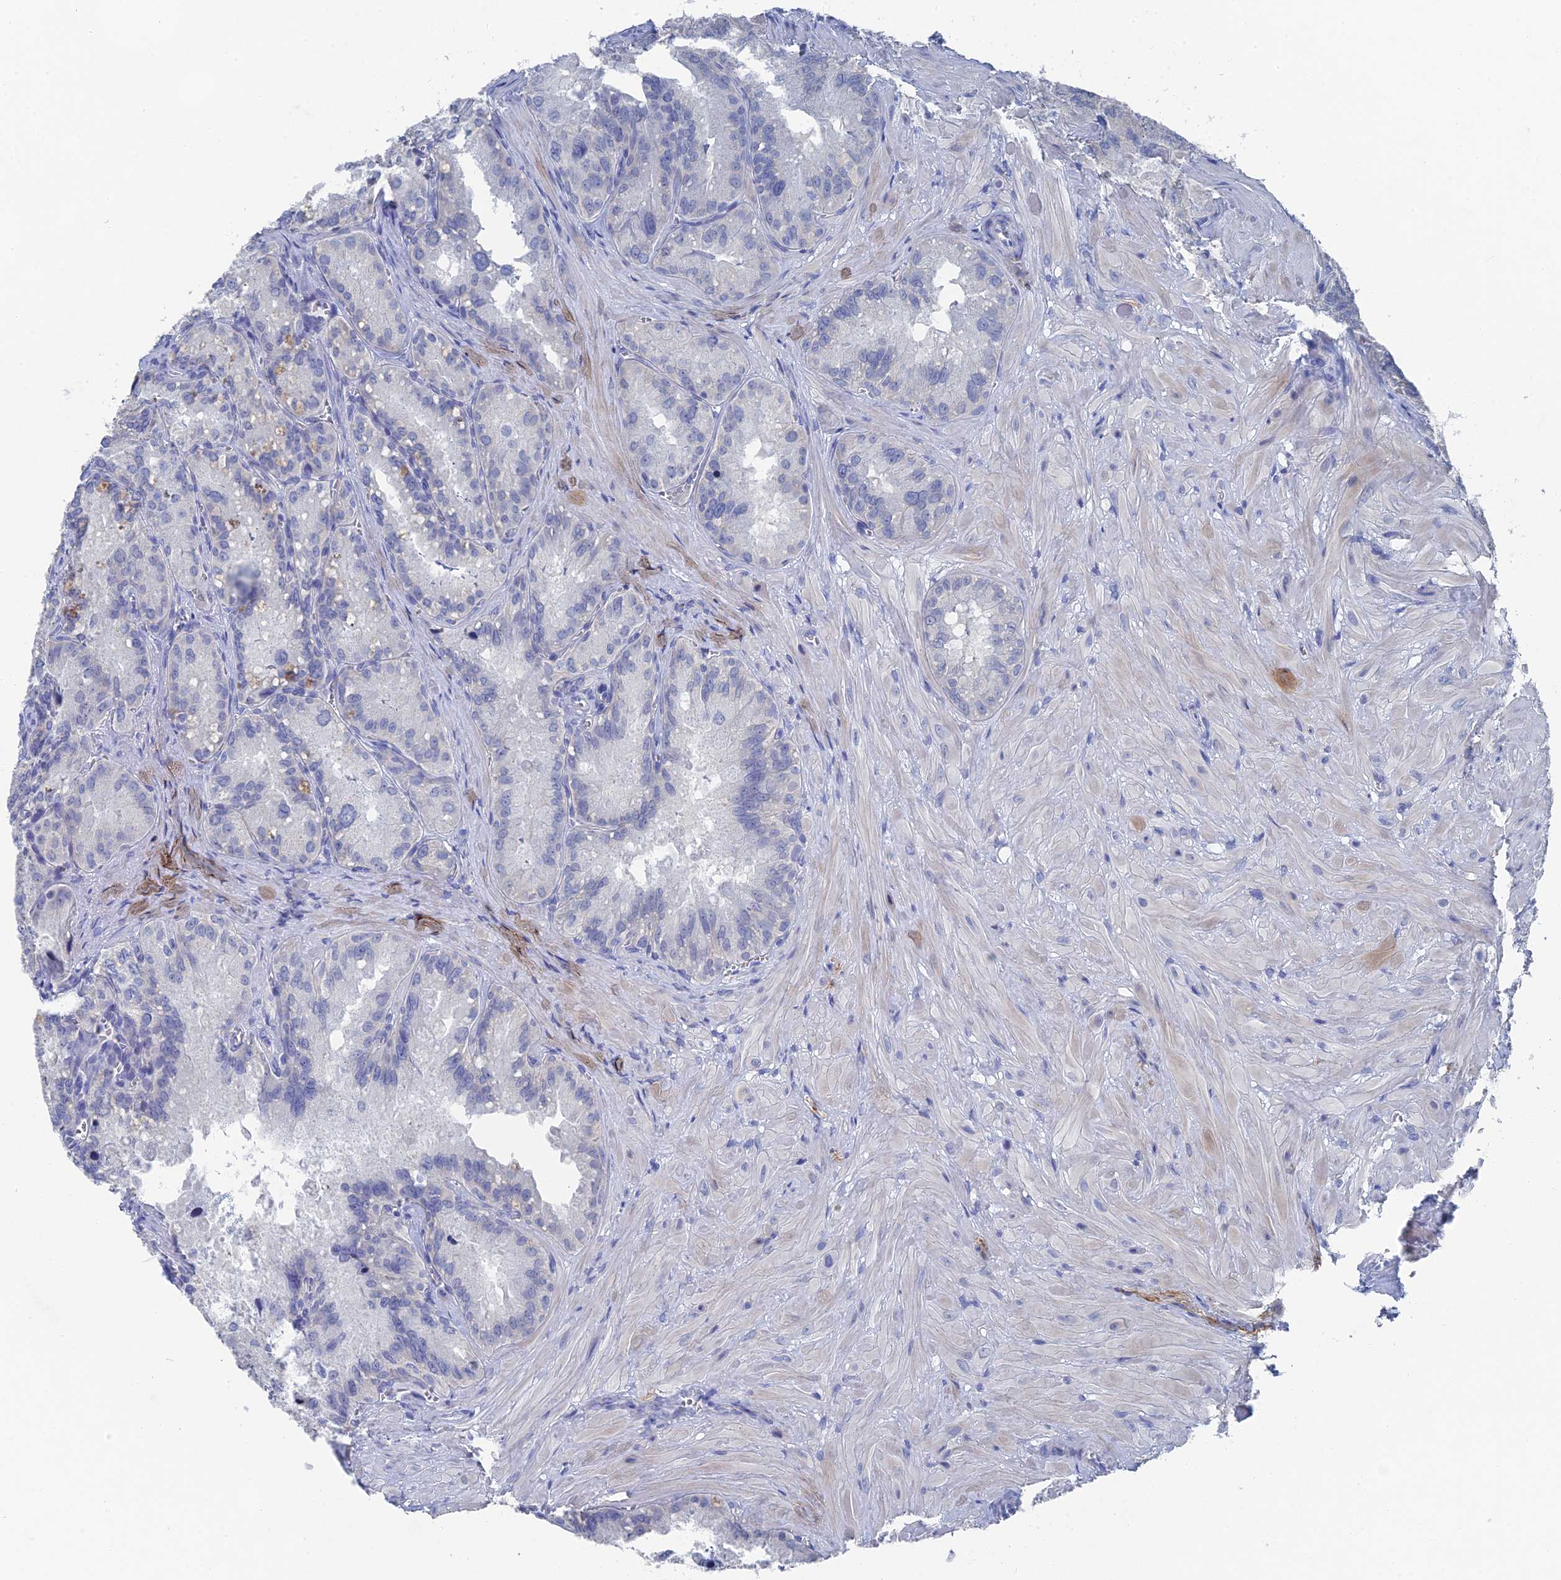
{"staining": {"intensity": "negative", "quantity": "none", "location": "none"}, "tissue": "seminal vesicle", "cell_type": "Glandular cells", "image_type": "normal", "snomed": [{"axis": "morphology", "description": "Normal tissue, NOS"}, {"axis": "topography", "description": "Seminal veicle"}], "caption": "Immunohistochemical staining of unremarkable human seminal vesicle reveals no significant staining in glandular cells. (DAB (3,3'-diaminobenzidine) immunohistochemistry with hematoxylin counter stain).", "gene": "GFAP", "patient": {"sex": "male", "age": 62}}